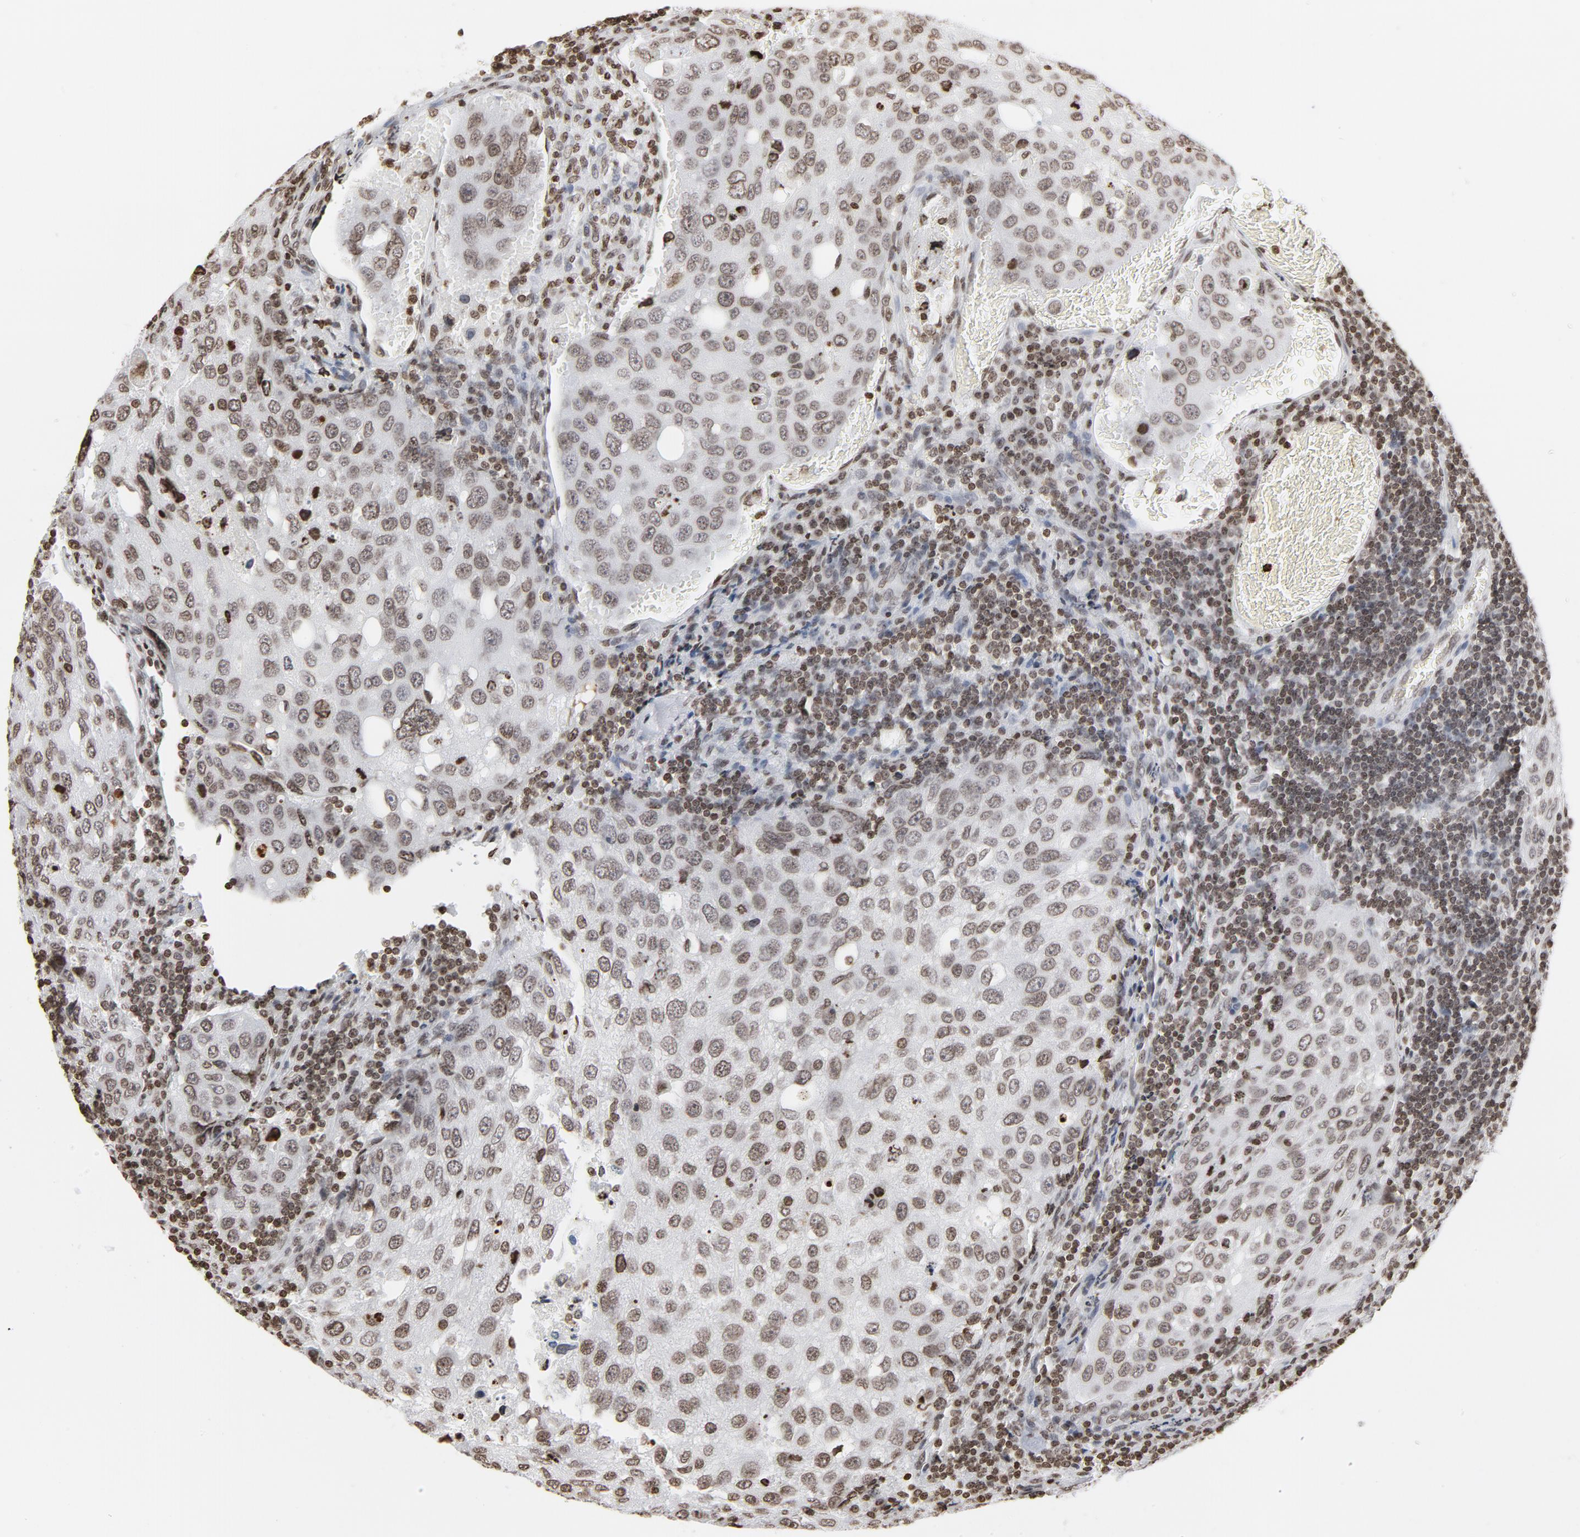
{"staining": {"intensity": "weak", "quantity": ">75%", "location": "nuclear"}, "tissue": "urothelial cancer", "cell_type": "Tumor cells", "image_type": "cancer", "snomed": [{"axis": "morphology", "description": "Urothelial carcinoma, High grade"}, {"axis": "topography", "description": "Lymph node"}, {"axis": "topography", "description": "Urinary bladder"}], "caption": "Immunohistochemical staining of urothelial cancer shows weak nuclear protein expression in about >75% of tumor cells.", "gene": "H2AC12", "patient": {"sex": "male", "age": 51}}